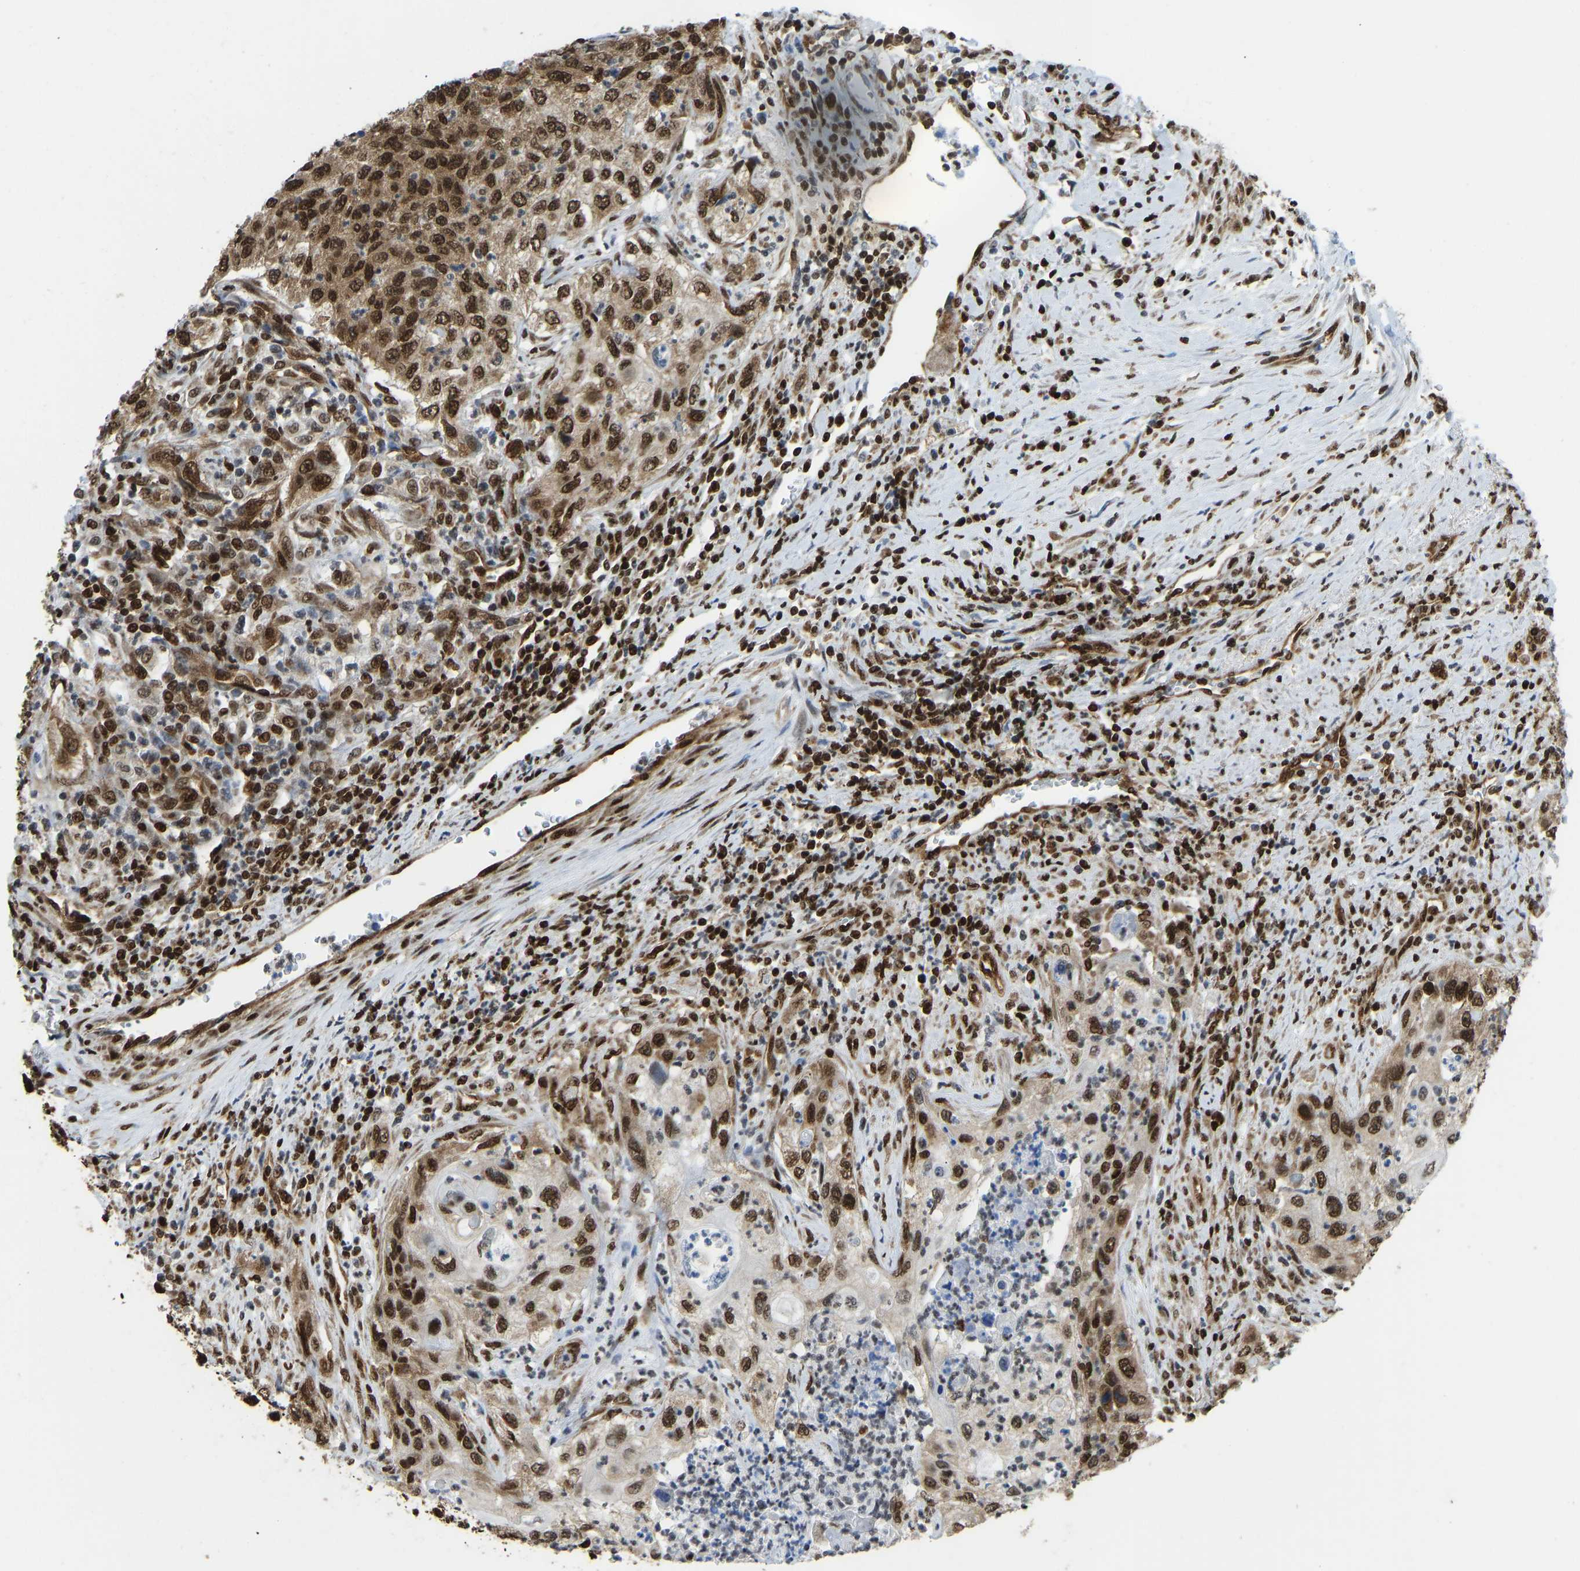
{"staining": {"intensity": "strong", "quantity": ">75%", "location": "cytoplasmic/membranous,nuclear"}, "tissue": "urothelial cancer", "cell_type": "Tumor cells", "image_type": "cancer", "snomed": [{"axis": "morphology", "description": "Urothelial carcinoma, High grade"}, {"axis": "topography", "description": "Urinary bladder"}], "caption": "Immunohistochemistry of urothelial cancer shows high levels of strong cytoplasmic/membranous and nuclear positivity in approximately >75% of tumor cells. Using DAB (brown) and hematoxylin (blue) stains, captured at high magnification using brightfield microscopy.", "gene": "ZSCAN20", "patient": {"sex": "female", "age": 60}}